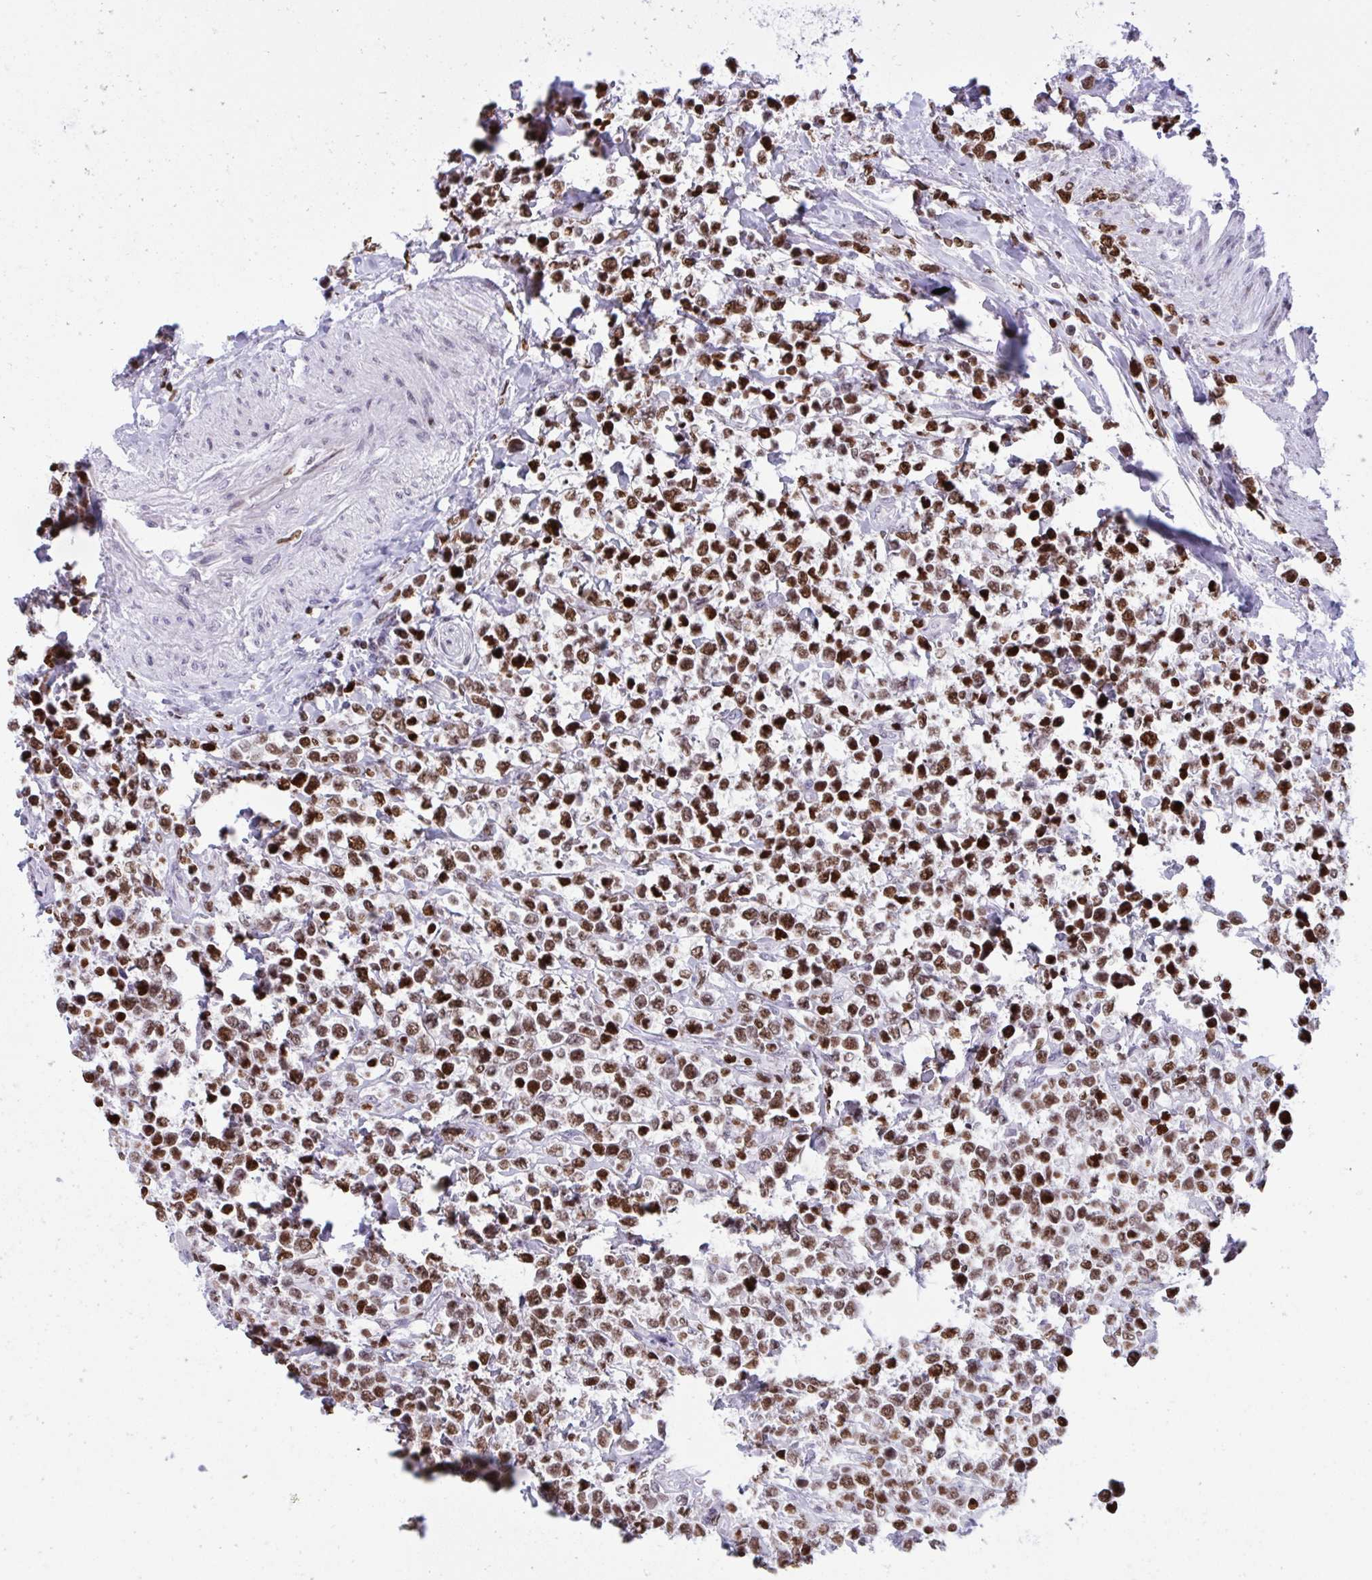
{"staining": {"intensity": "moderate", "quantity": ">75%", "location": "nuclear"}, "tissue": "lymphoma", "cell_type": "Tumor cells", "image_type": "cancer", "snomed": [{"axis": "morphology", "description": "Malignant lymphoma, non-Hodgkin's type, High grade"}, {"axis": "topography", "description": "Soft tissue"}], "caption": "Protein analysis of high-grade malignant lymphoma, non-Hodgkin's type tissue demonstrates moderate nuclear expression in approximately >75% of tumor cells.", "gene": "HMGB2", "patient": {"sex": "female", "age": 56}}